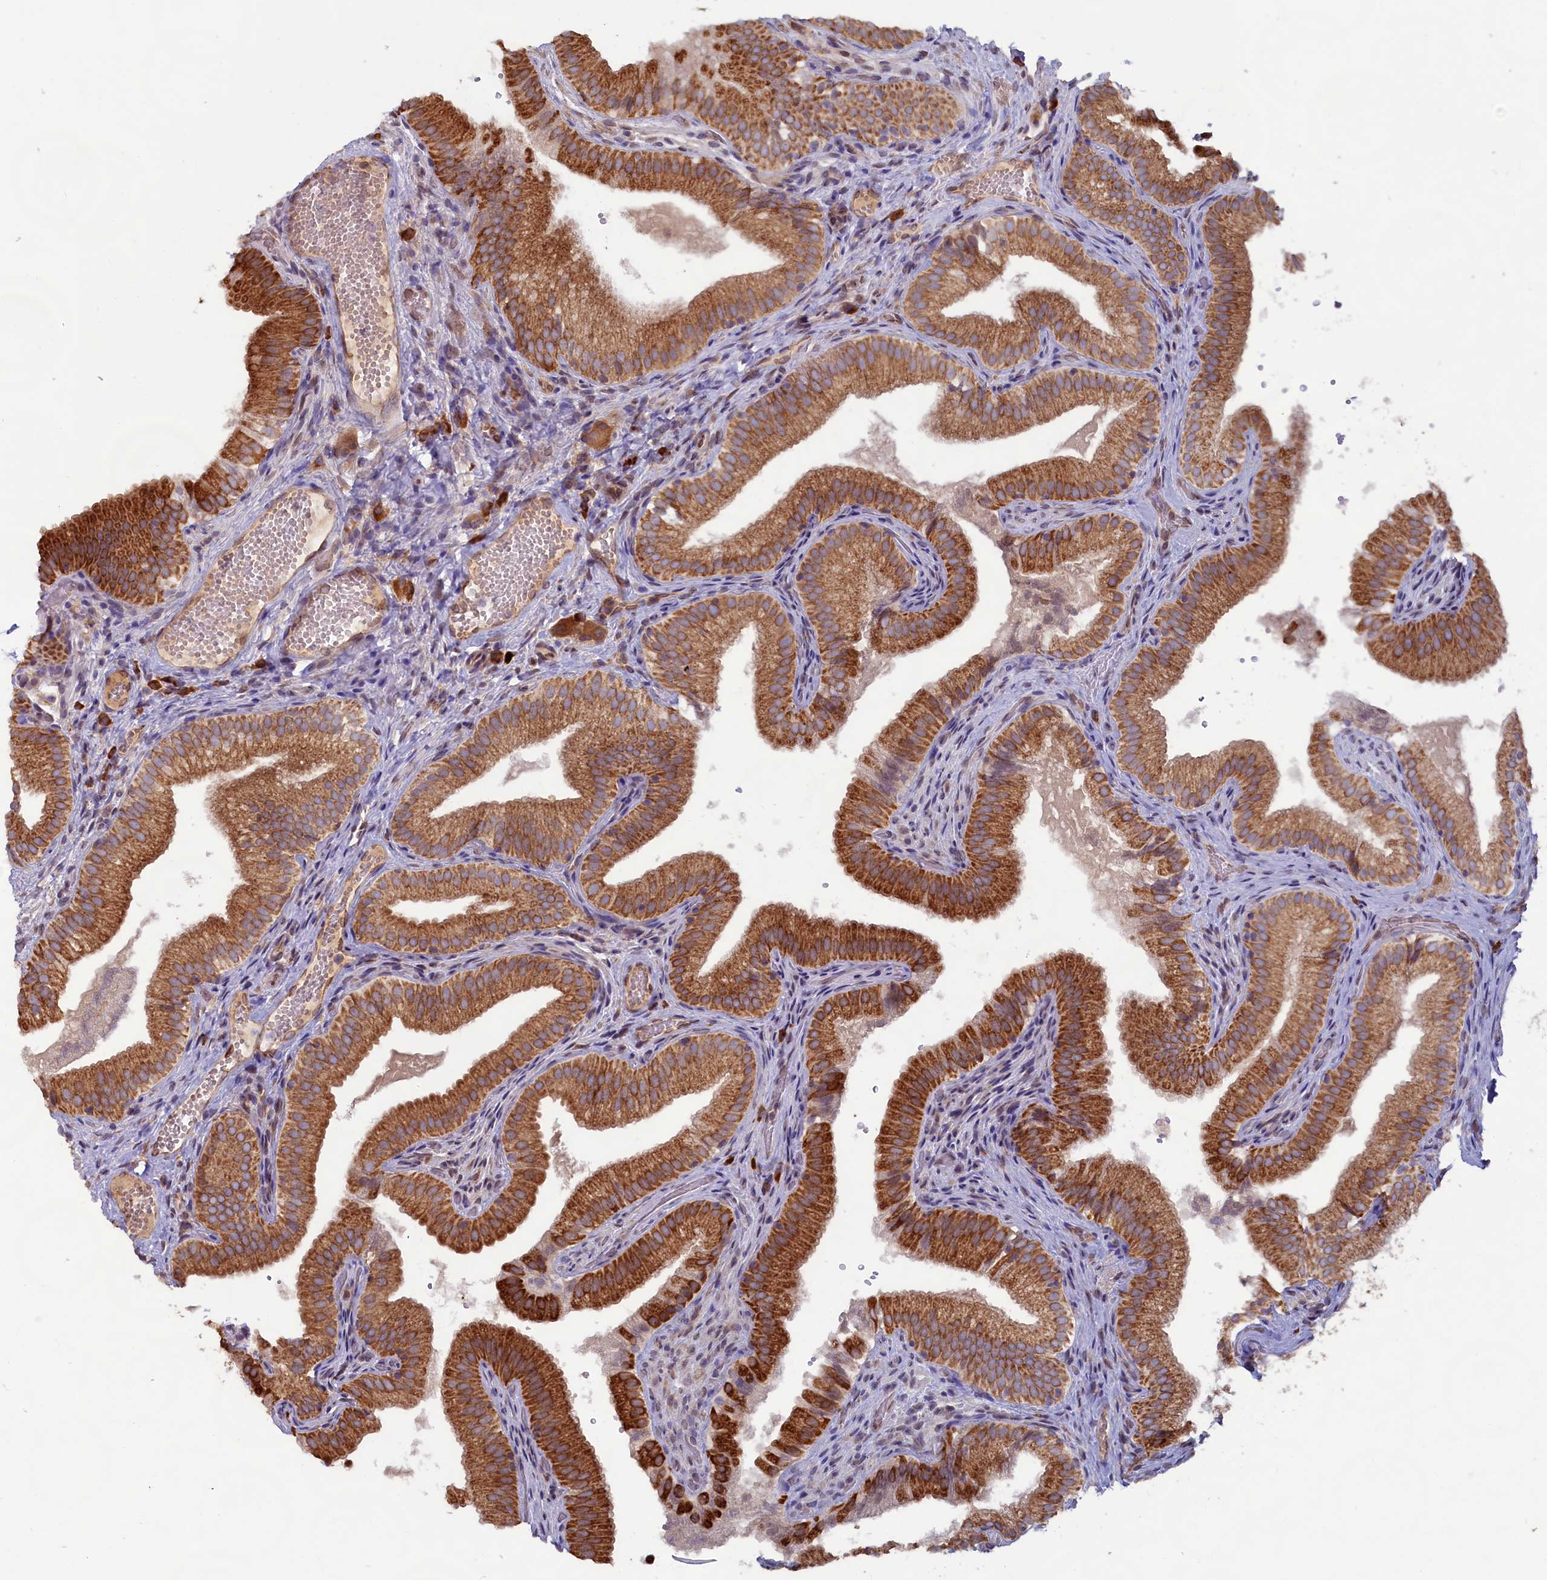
{"staining": {"intensity": "strong", "quantity": ">75%", "location": "cytoplasmic/membranous"}, "tissue": "gallbladder", "cell_type": "Glandular cells", "image_type": "normal", "snomed": [{"axis": "morphology", "description": "Normal tissue, NOS"}, {"axis": "topography", "description": "Gallbladder"}], "caption": "This is a photomicrograph of IHC staining of unremarkable gallbladder, which shows strong staining in the cytoplasmic/membranous of glandular cells.", "gene": "TBC1D19", "patient": {"sex": "female", "age": 30}}